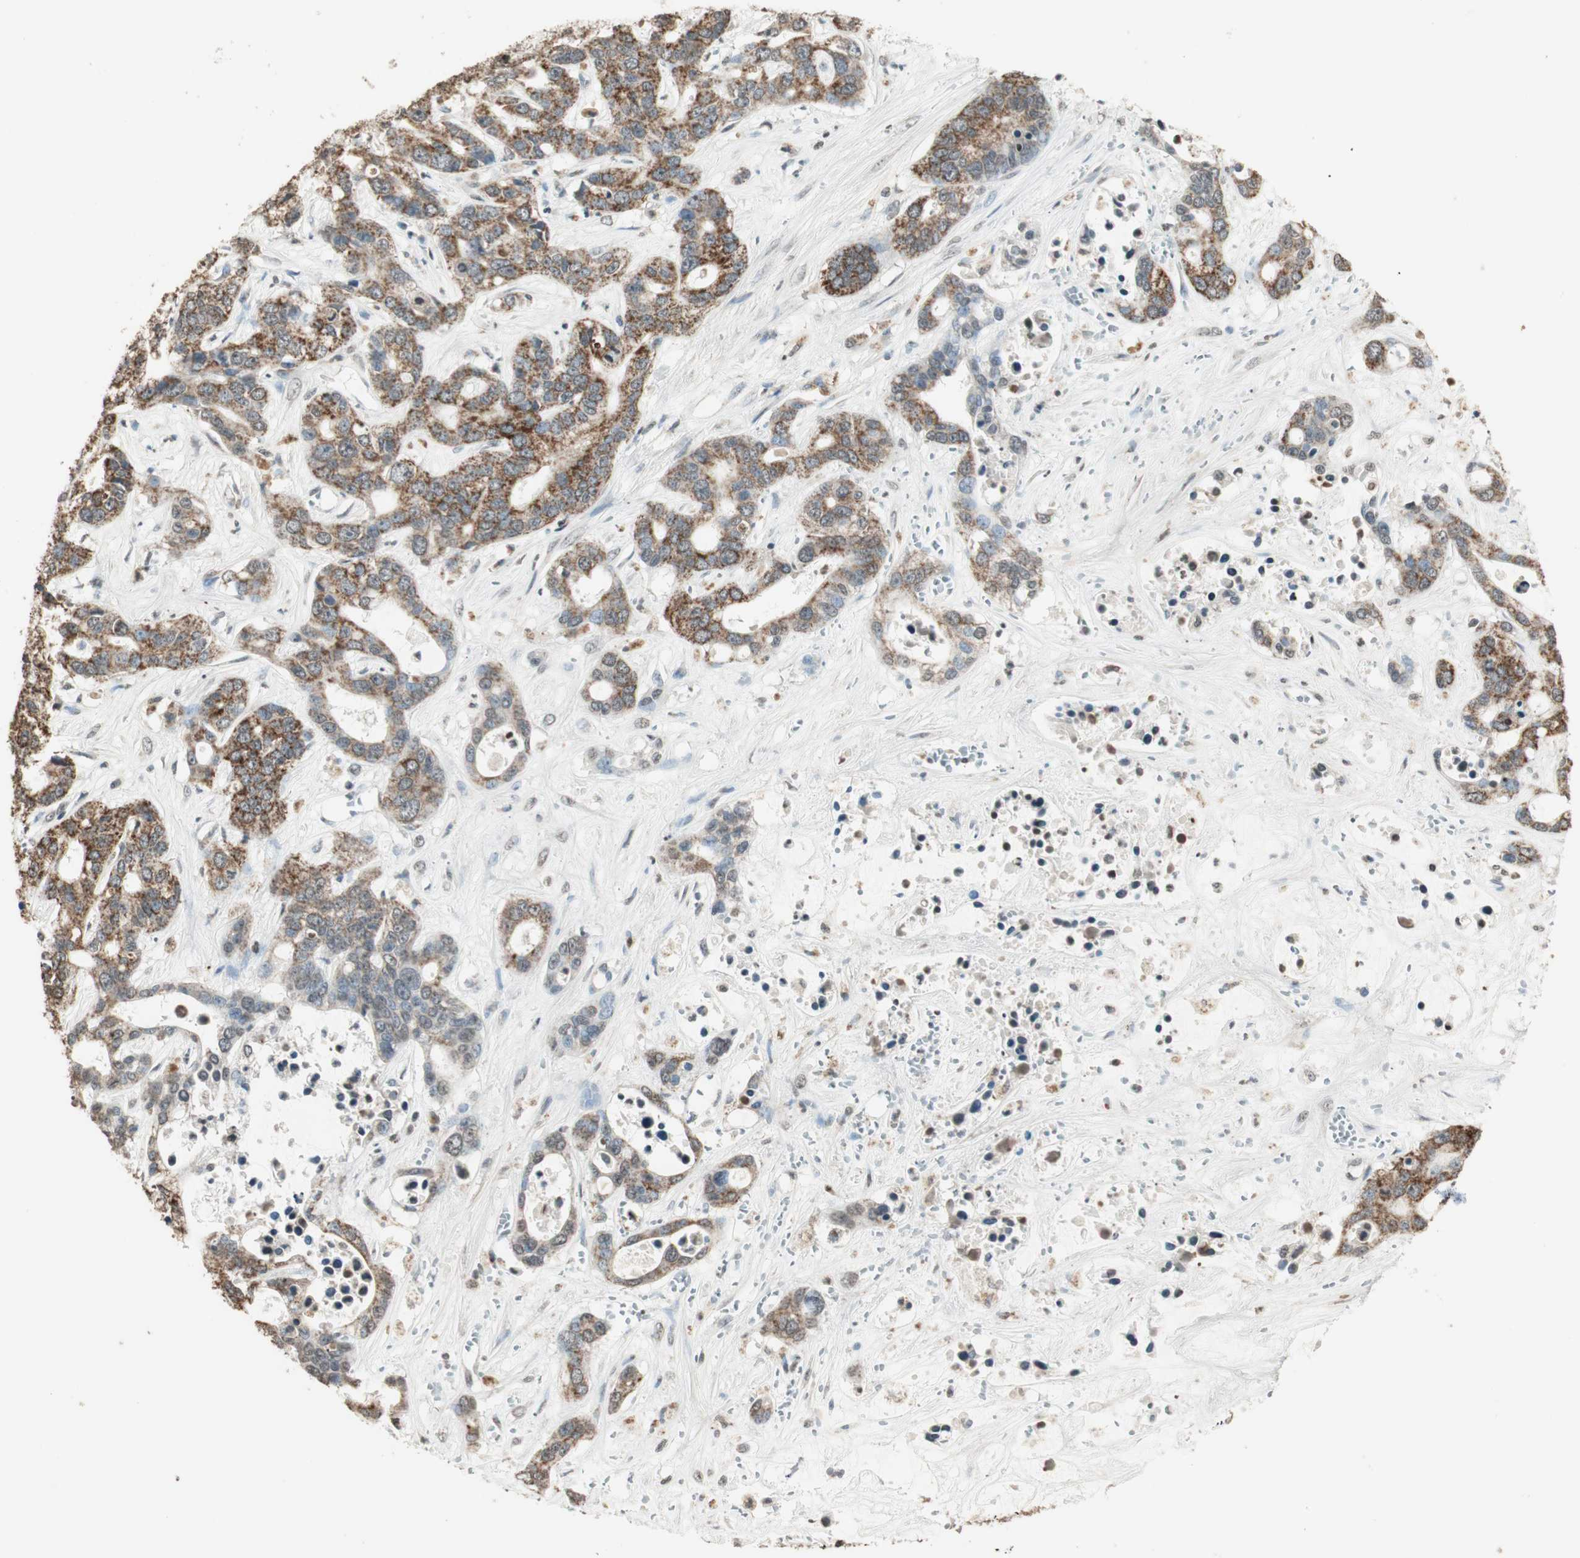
{"staining": {"intensity": "strong", "quantity": ">75%", "location": "cytoplasmic/membranous"}, "tissue": "liver cancer", "cell_type": "Tumor cells", "image_type": "cancer", "snomed": [{"axis": "morphology", "description": "Cholangiocarcinoma"}, {"axis": "topography", "description": "Liver"}], "caption": "IHC micrograph of neoplastic tissue: human cholangiocarcinoma (liver) stained using IHC demonstrates high levels of strong protein expression localized specifically in the cytoplasmic/membranous of tumor cells, appearing as a cytoplasmic/membranous brown color.", "gene": "PRELID1", "patient": {"sex": "female", "age": 65}}